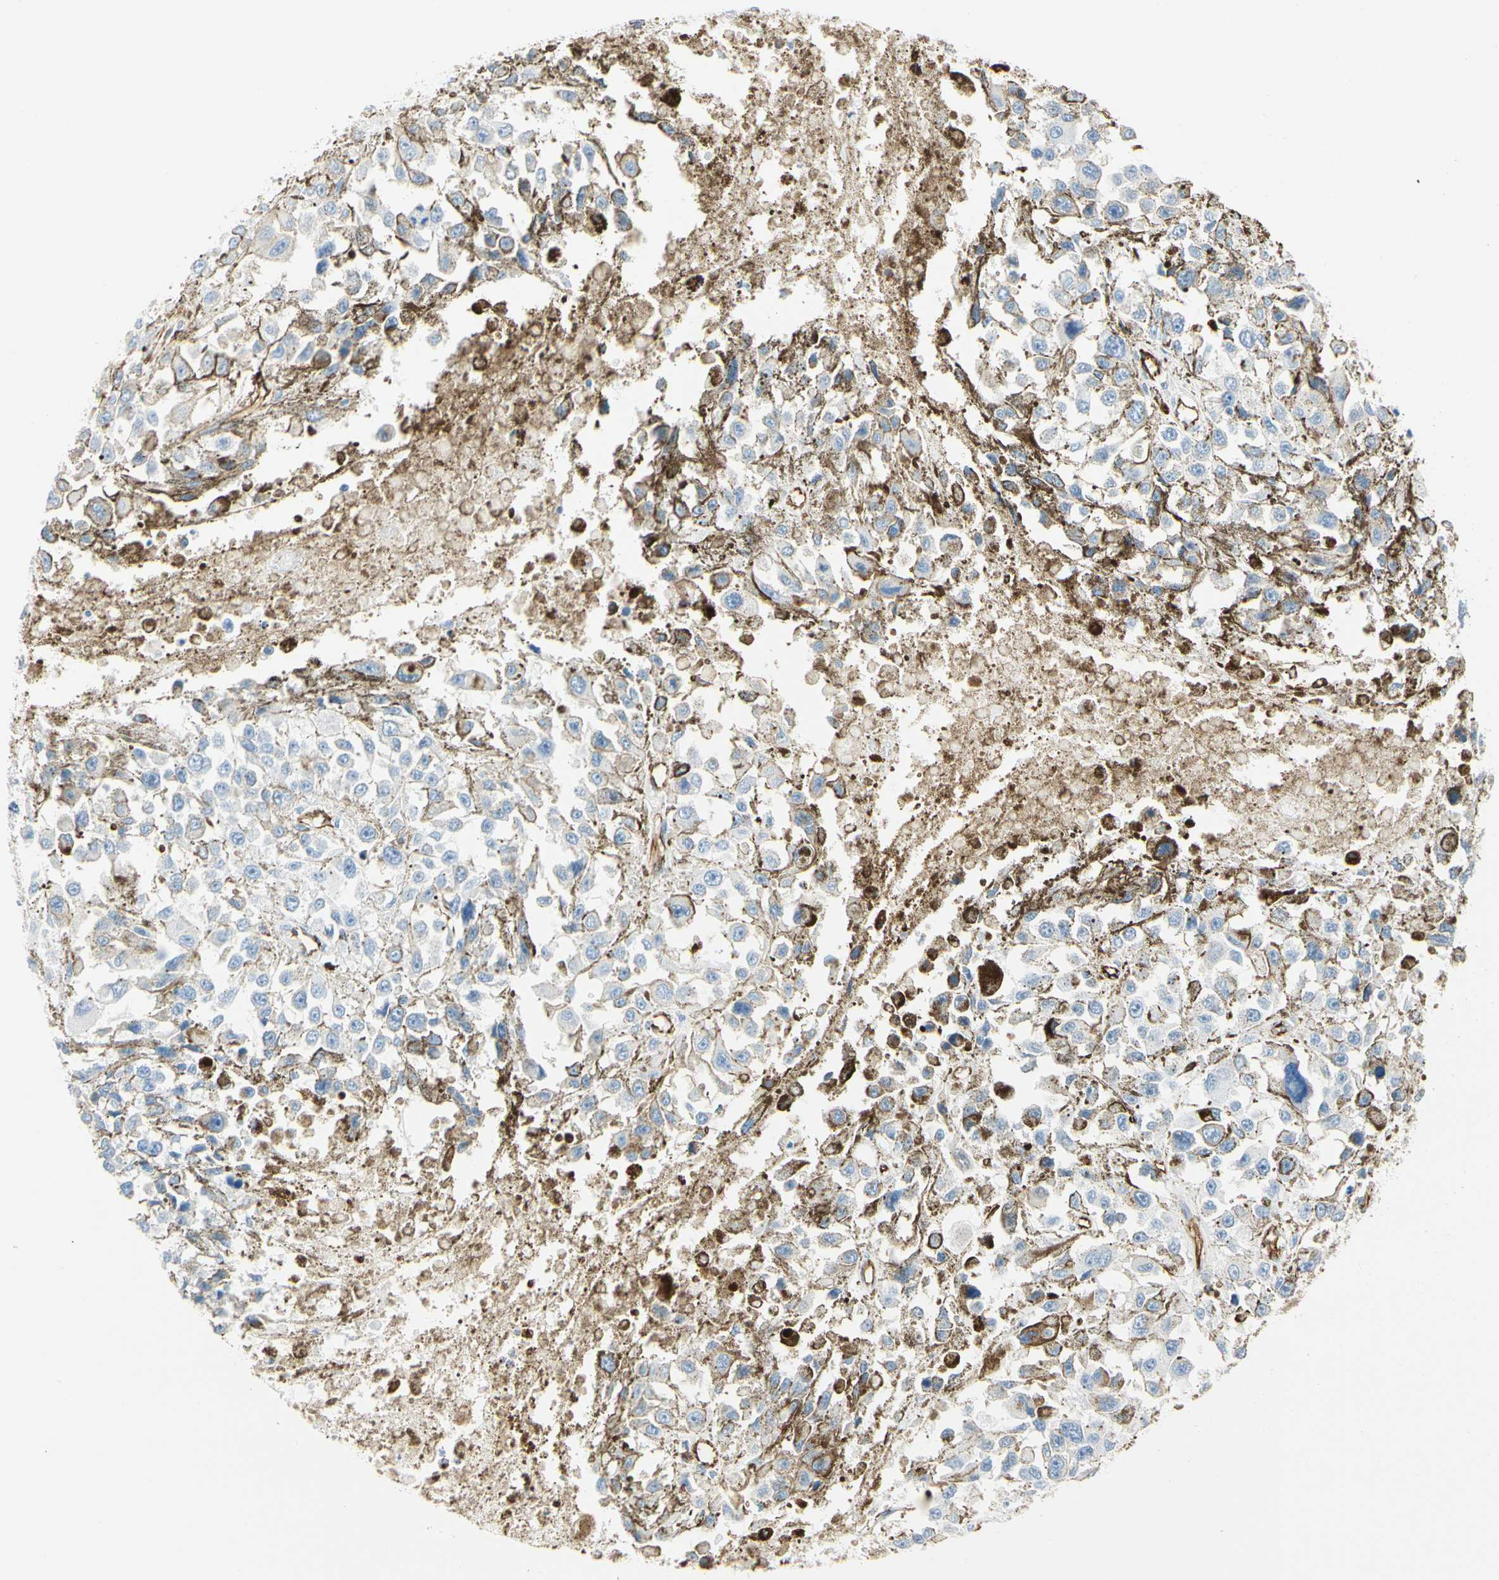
{"staining": {"intensity": "weak", "quantity": "25%-75%", "location": "cytoplasmic/membranous"}, "tissue": "melanoma", "cell_type": "Tumor cells", "image_type": "cancer", "snomed": [{"axis": "morphology", "description": "Malignant melanoma, Metastatic site"}, {"axis": "topography", "description": "Lymph node"}], "caption": "Immunohistochemical staining of human malignant melanoma (metastatic site) exhibits low levels of weak cytoplasmic/membranous protein positivity in about 25%-75% of tumor cells.", "gene": "VPS9D1", "patient": {"sex": "male", "age": 59}}